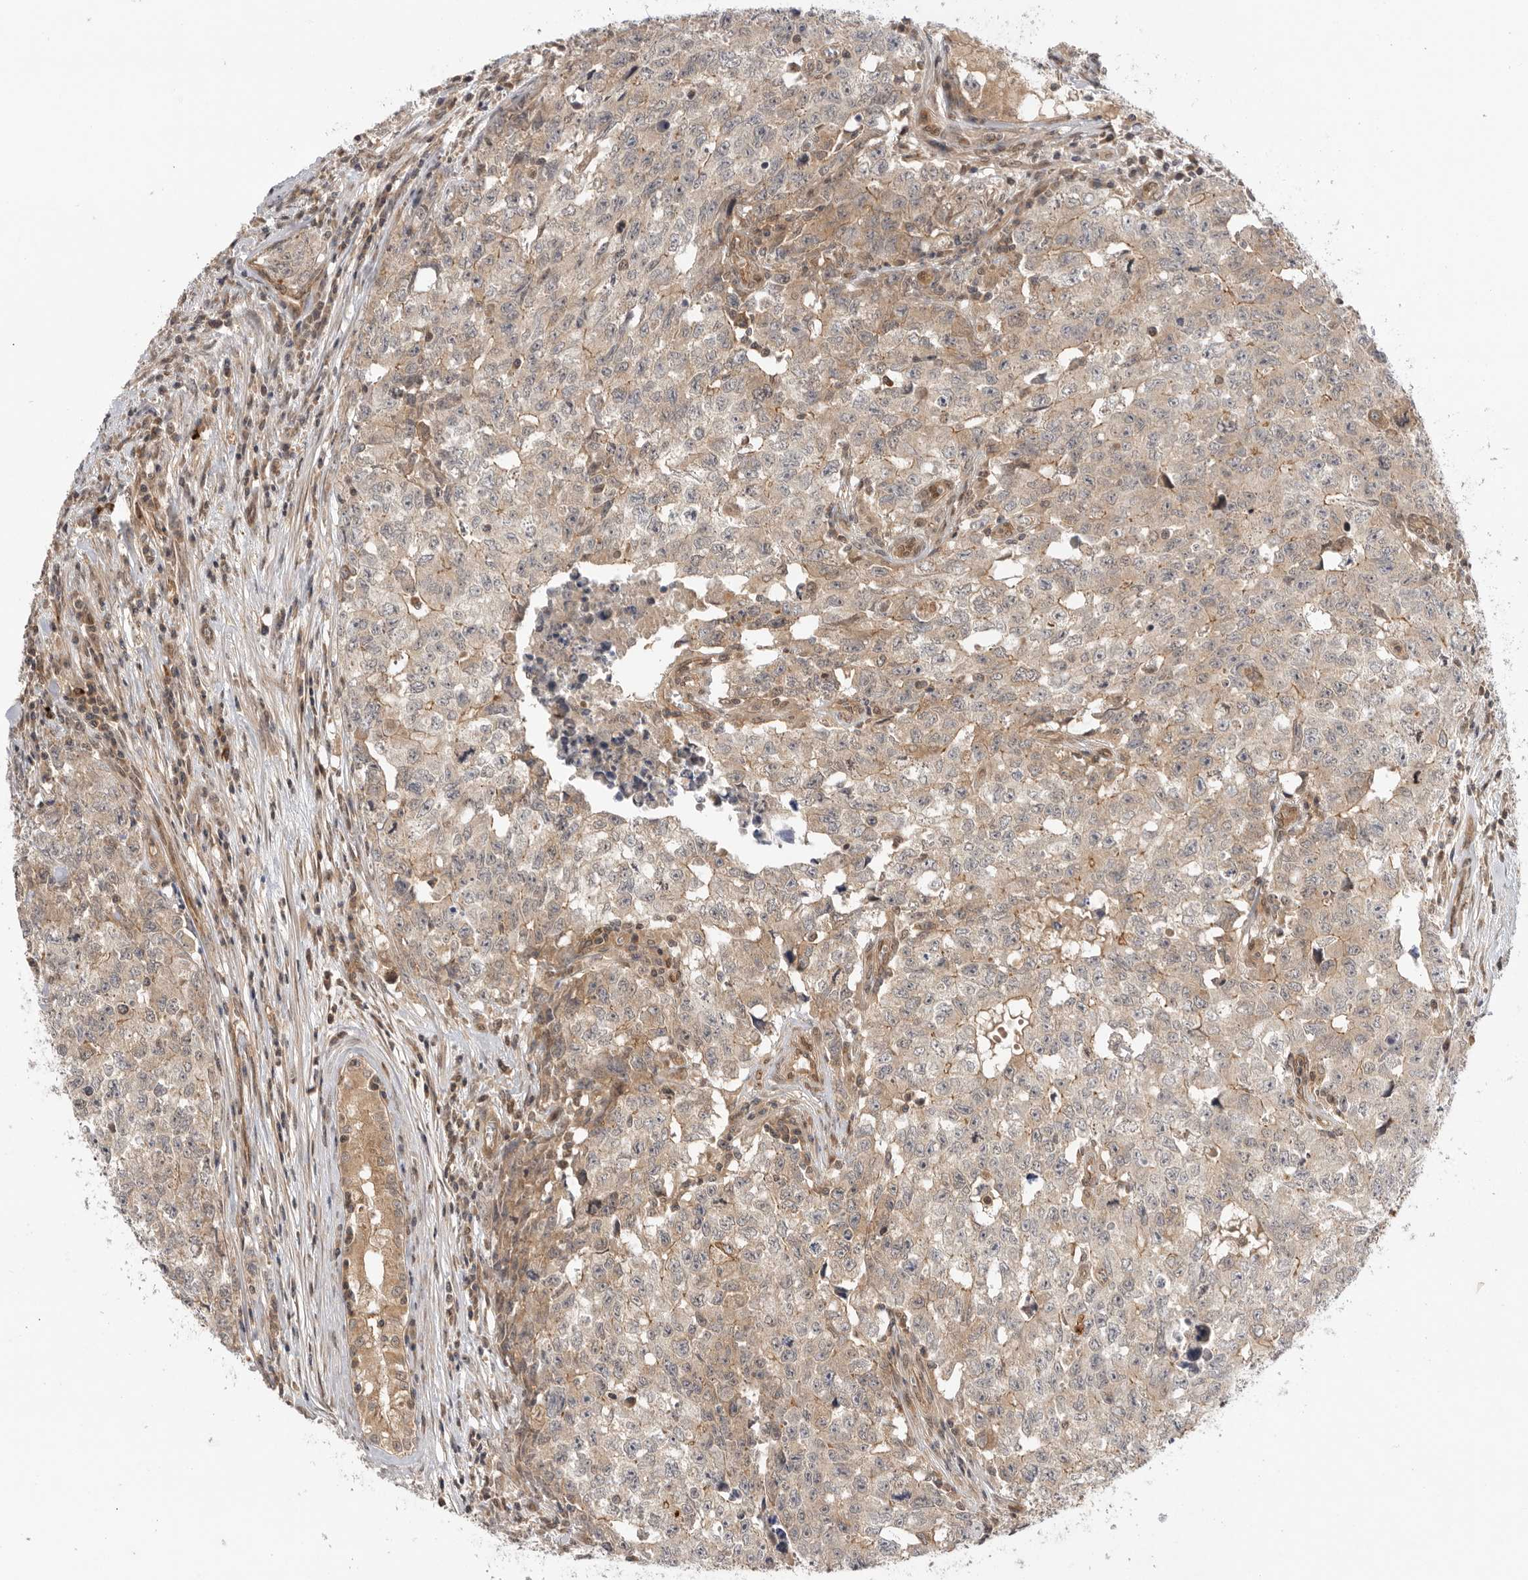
{"staining": {"intensity": "weak", "quantity": "25%-75%", "location": "cytoplasmic/membranous"}, "tissue": "testis cancer", "cell_type": "Tumor cells", "image_type": "cancer", "snomed": [{"axis": "morphology", "description": "Carcinoma, Embryonal, NOS"}, {"axis": "topography", "description": "Testis"}], "caption": "Immunohistochemical staining of testis embryonal carcinoma shows low levels of weak cytoplasmic/membranous positivity in about 25%-75% of tumor cells. The staining was performed using DAB (3,3'-diaminobenzidine), with brown indicating positive protein expression. Nuclei are stained blue with hematoxylin.", "gene": "DCAF8", "patient": {"sex": "male", "age": 28}}